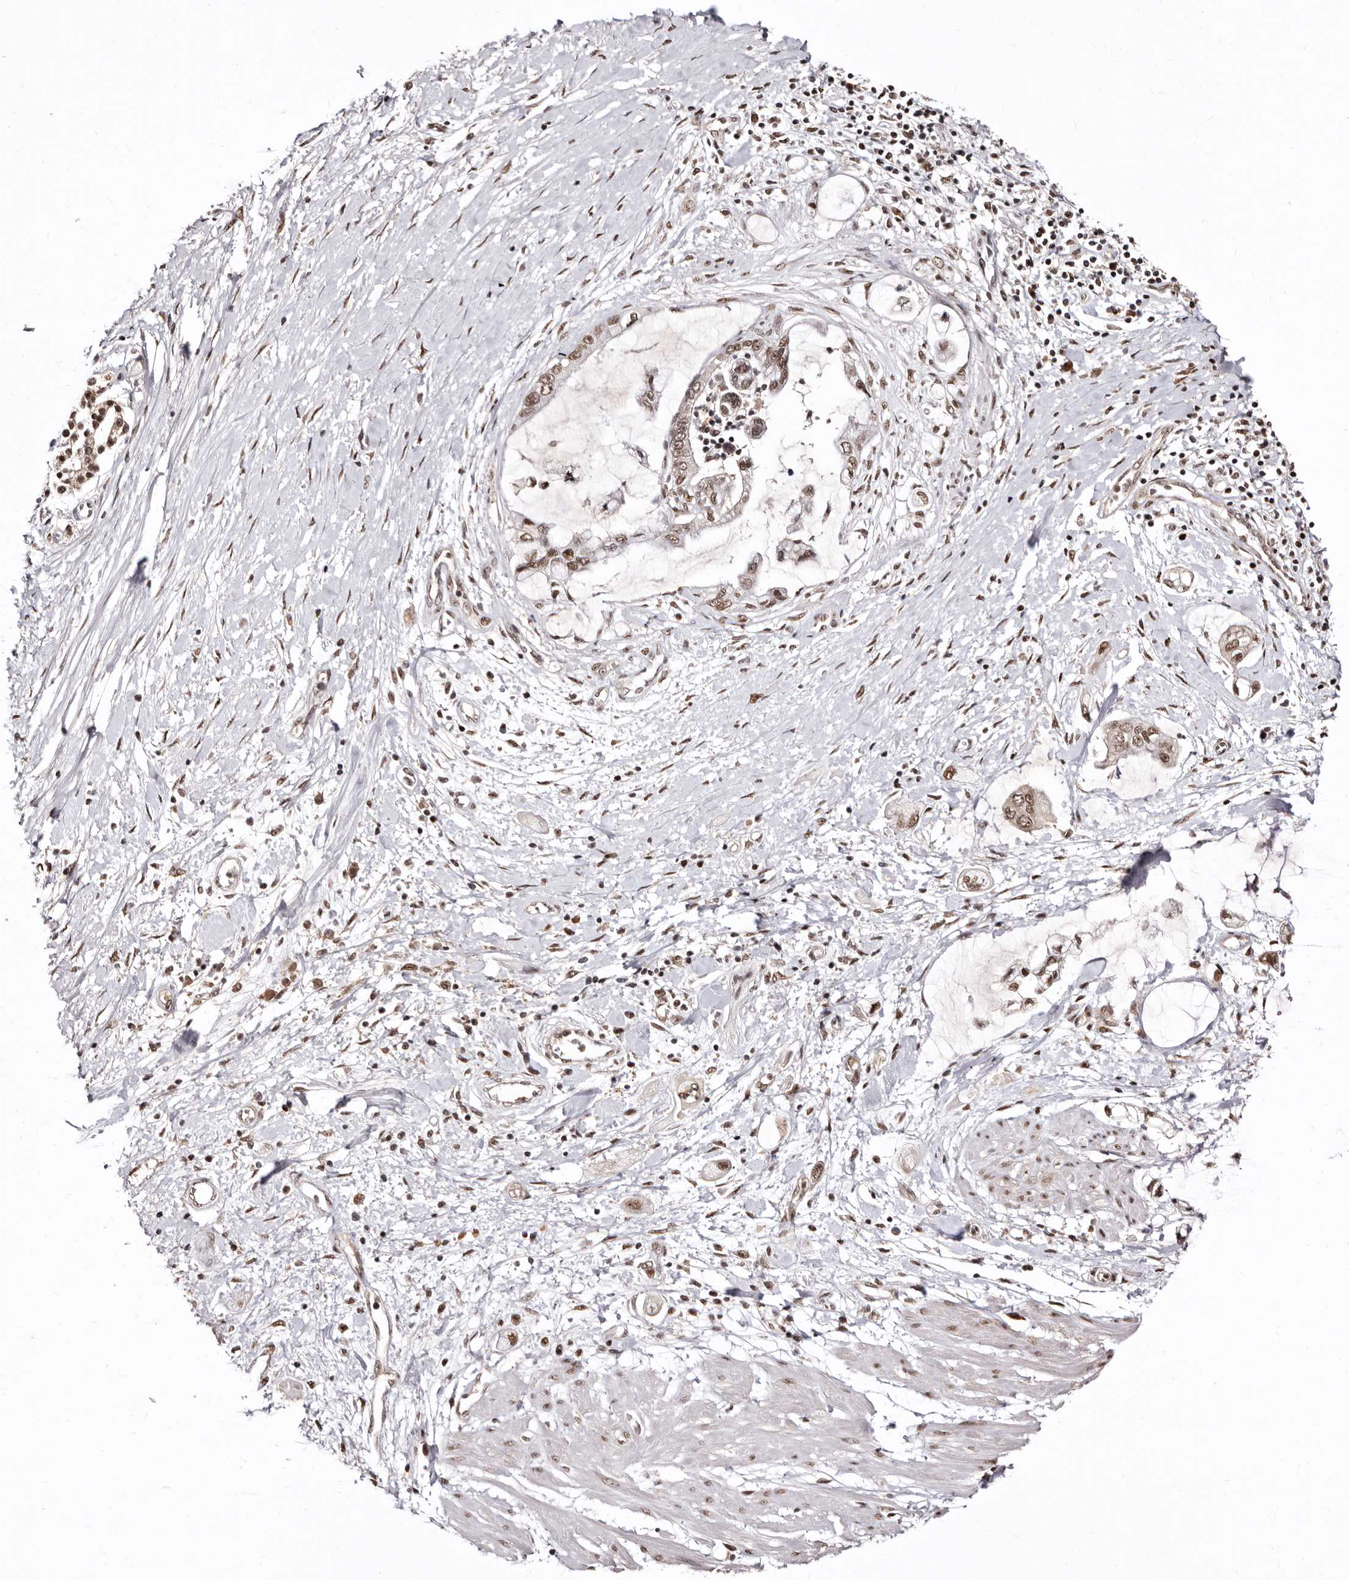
{"staining": {"intensity": "moderate", "quantity": ">75%", "location": "nuclear"}, "tissue": "pancreatic cancer", "cell_type": "Tumor cells", "image_type": "cancer", "snomed": [{"axis": "morphology", "description": "Adenocarcinoma, NOS"}, {"axis": "topography", "description": "Pancreas"}], "caption": "Tumor cells show moderate nuclear staining in approximately >75% of cells in adenocarcinoma (pancreatic). The staining is performed using DAB brown chromogen to label protein expression. The nuclei are counter-stained blue using hematoxylin.", "gene": "ANAPC11", "patient": {"sex": "male", "age": 59}}